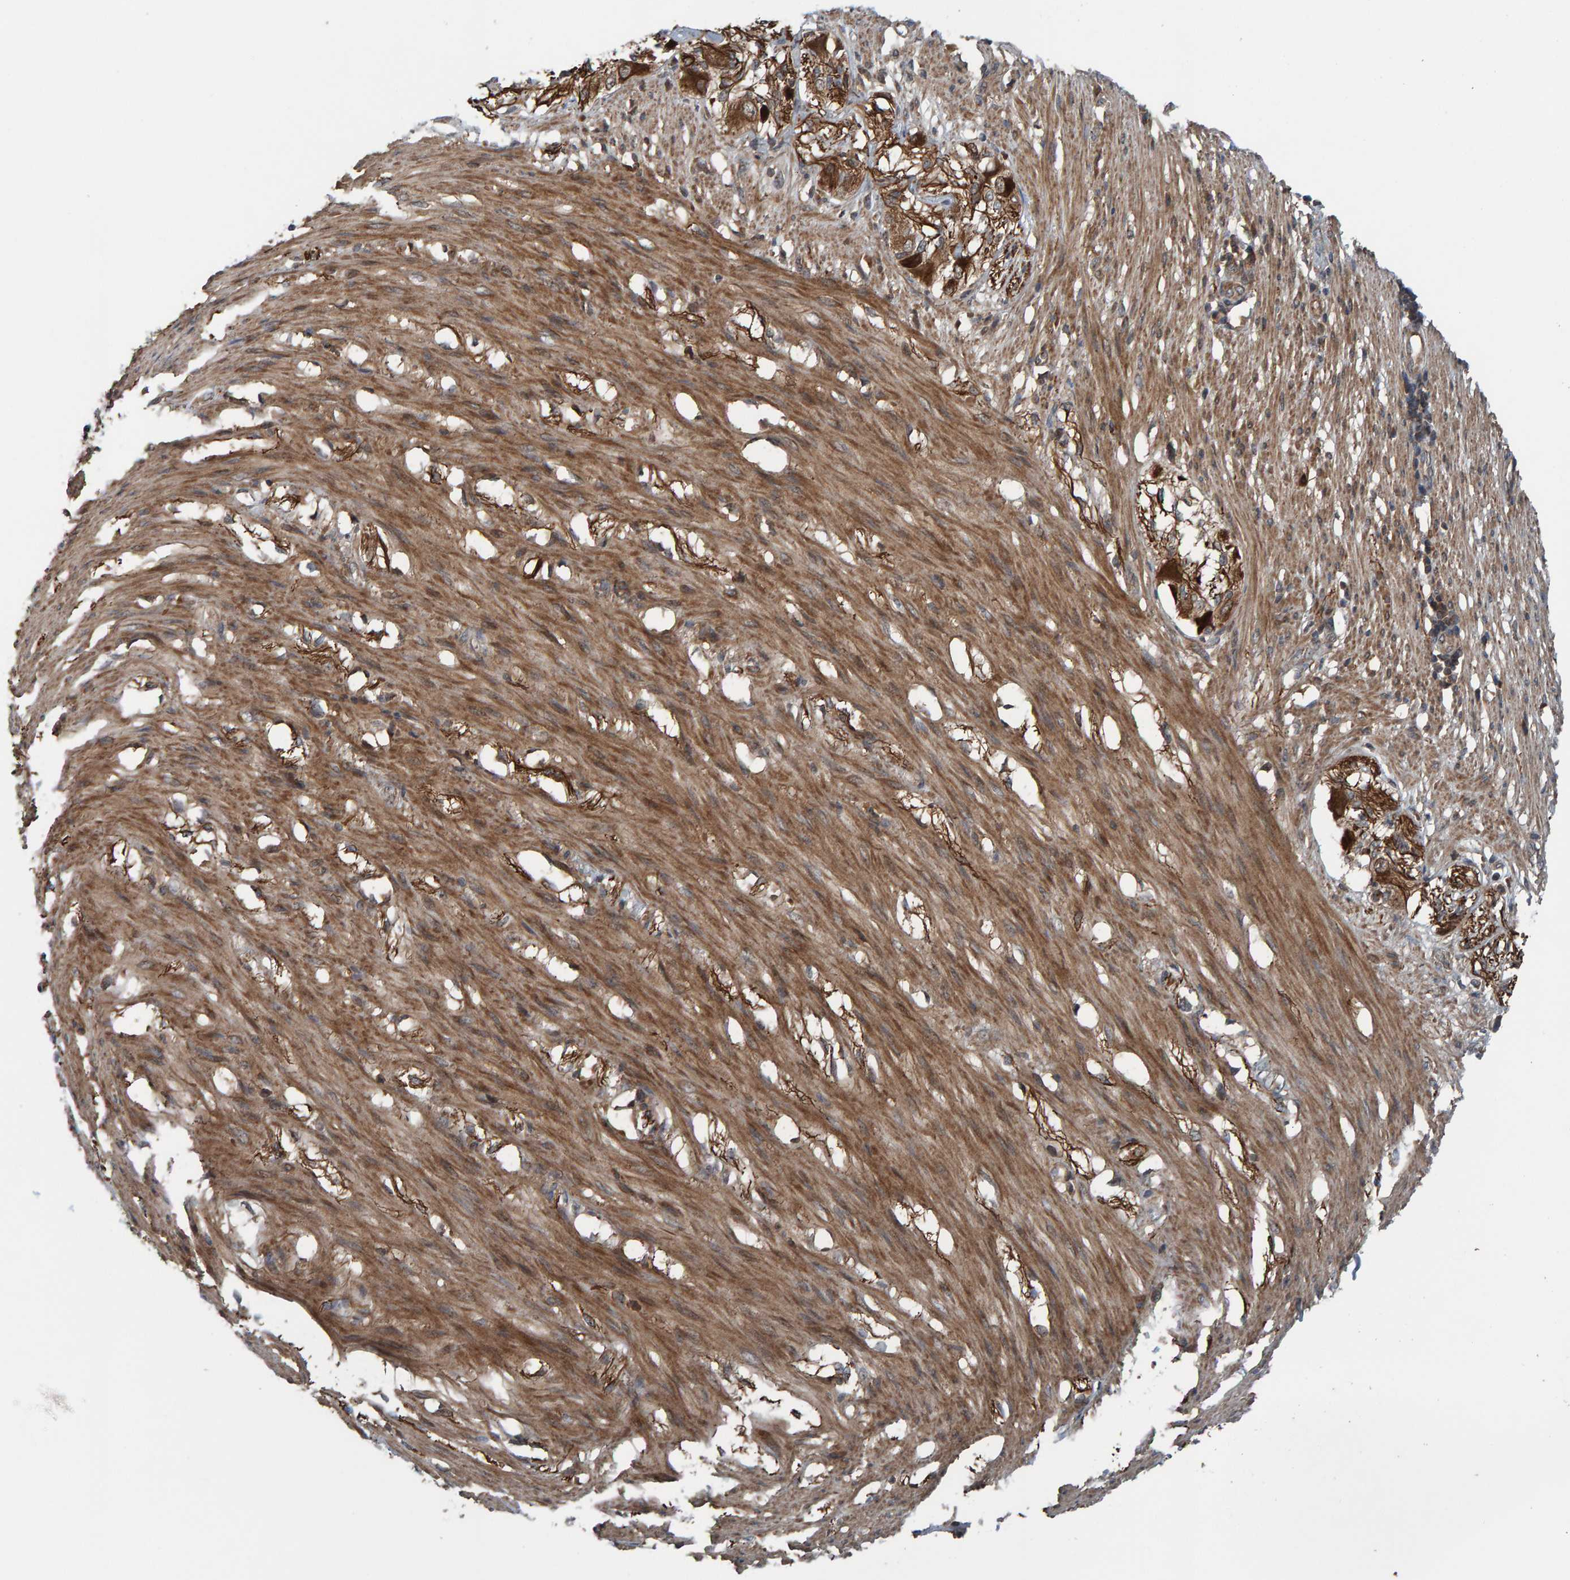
{"staining": {"intensity": "strong", "quantity": ">75%", "location": "cytoplasmic/membranous"}, "tissue": "smooth muscle", "cell_type": "Smooth muscle cells", "image_type": "normal", "snomed": [{"axis": "morphology", "description": "Normal tissue, NOS"}, {"axis": "morphology", "description": "Adenocarcinoma, NOS"}, {"axis": "topography", "description": "Smooth muscle"}, {"axis": "topography", "description": "Colon"}], "caption": "High-magnification brightfield microscopy of benign smooth muscle stained with DAB (brown) and counterstained with hematoxylin (blue). smooth muscle cells exhibit strong cytoplasmic/membranous expression is seen in approximately>75% of cells. The staining is performed using DAB (3,3'-diaminobenzidine) brown chromogen to label protein expression. The nuclei are counter-stained blue using hematoxylin.", "gene": "CUEDC1", "patient": {"sex": "male", "age": 14}}